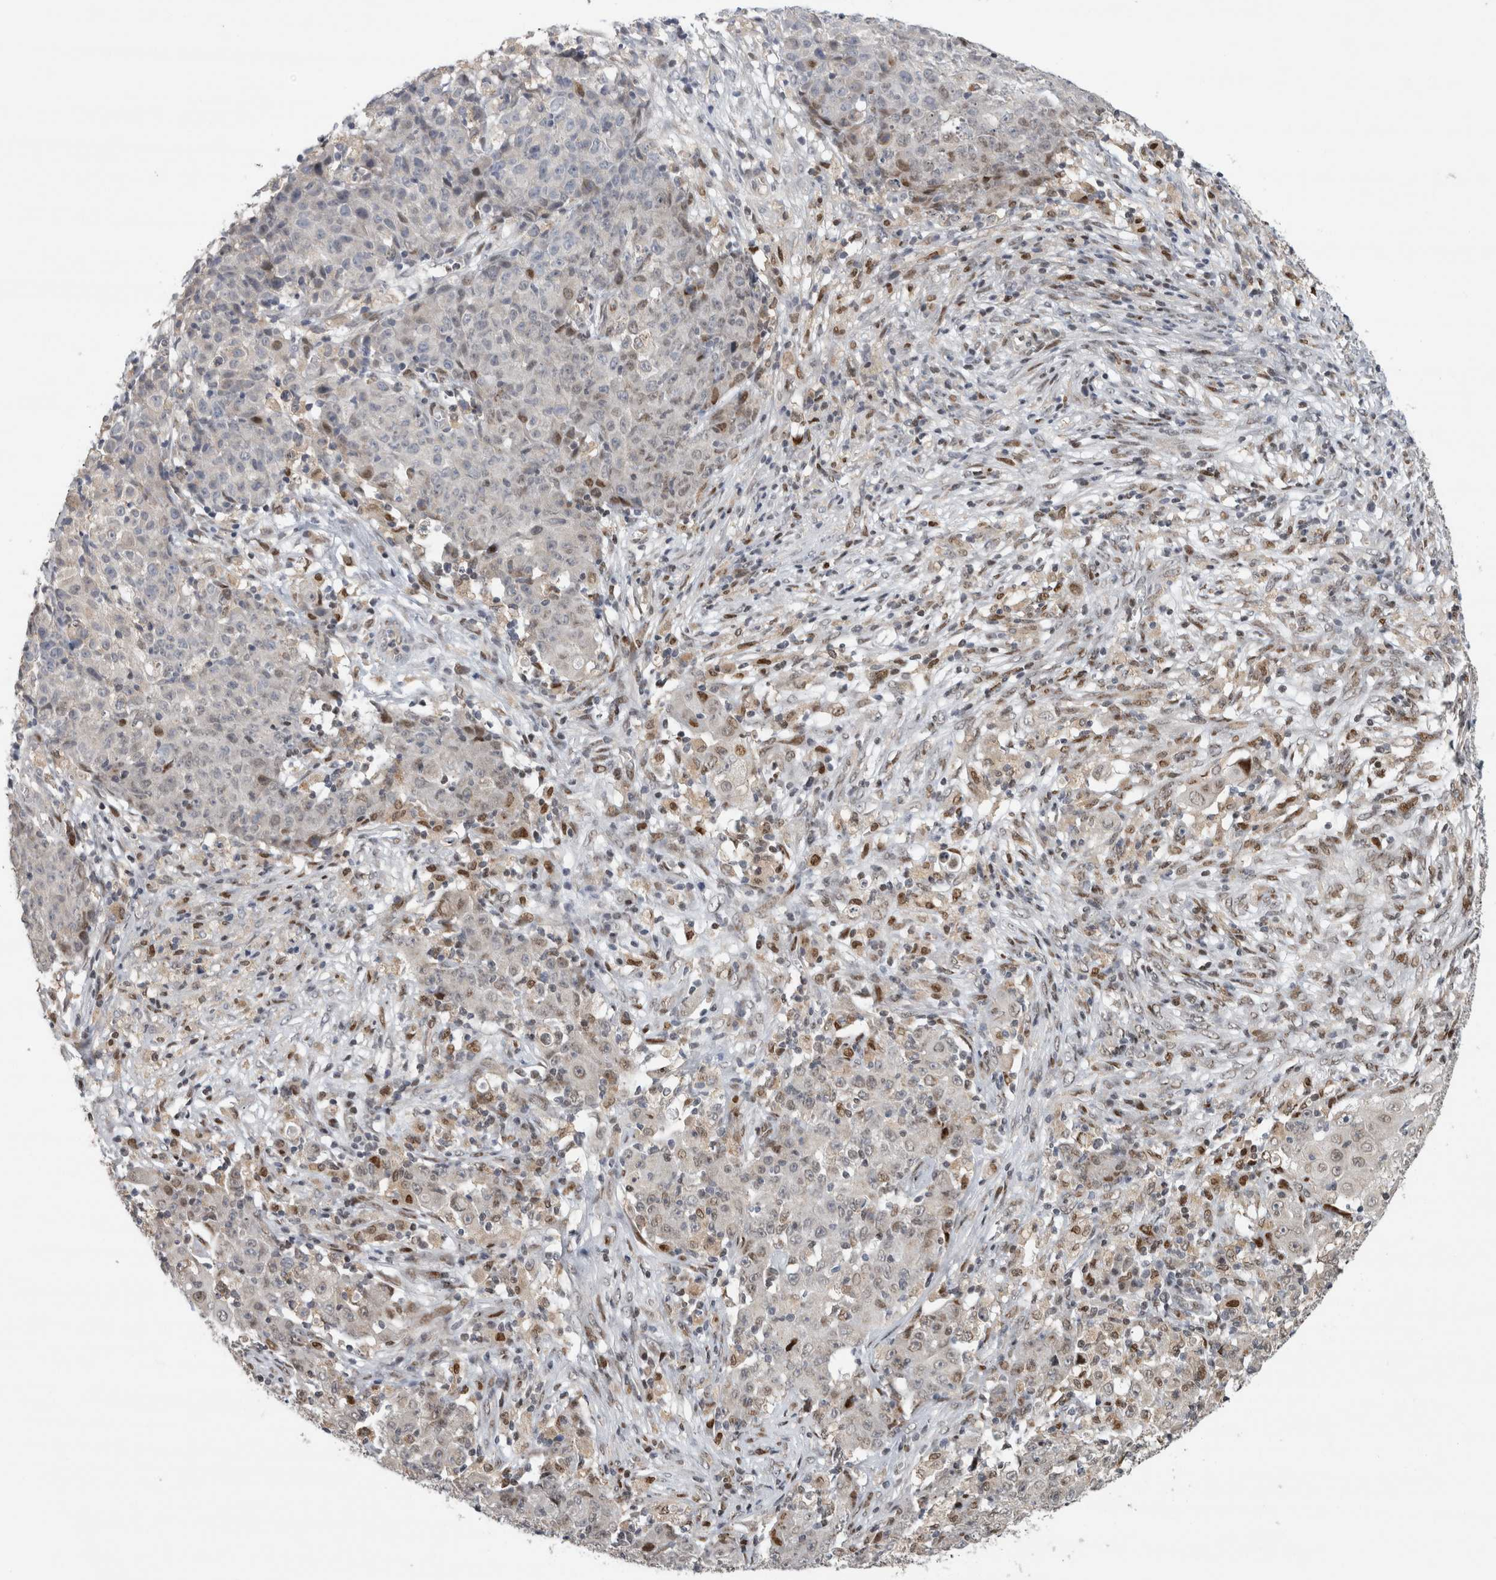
{"staining": {"intensity": "weak", "quantity": "<25%", "location": "nuclear"}, "tissue": "ovarian cancer", "cell_type": "Tumor cells", "image_type": "cancer", "snomed": [{"axis": "morphology", "description": "Carcinoma, endometroid"}, {"axis": "topography", "description": "Ovary"}], "caption": "This is an immunohistochemistry micrograph of ovarian cancer (endometroid carcinoma). There is no positivity in tumor cells.", "gene": "C8orf58", "patient": {"sex": "female", "age": 42}}